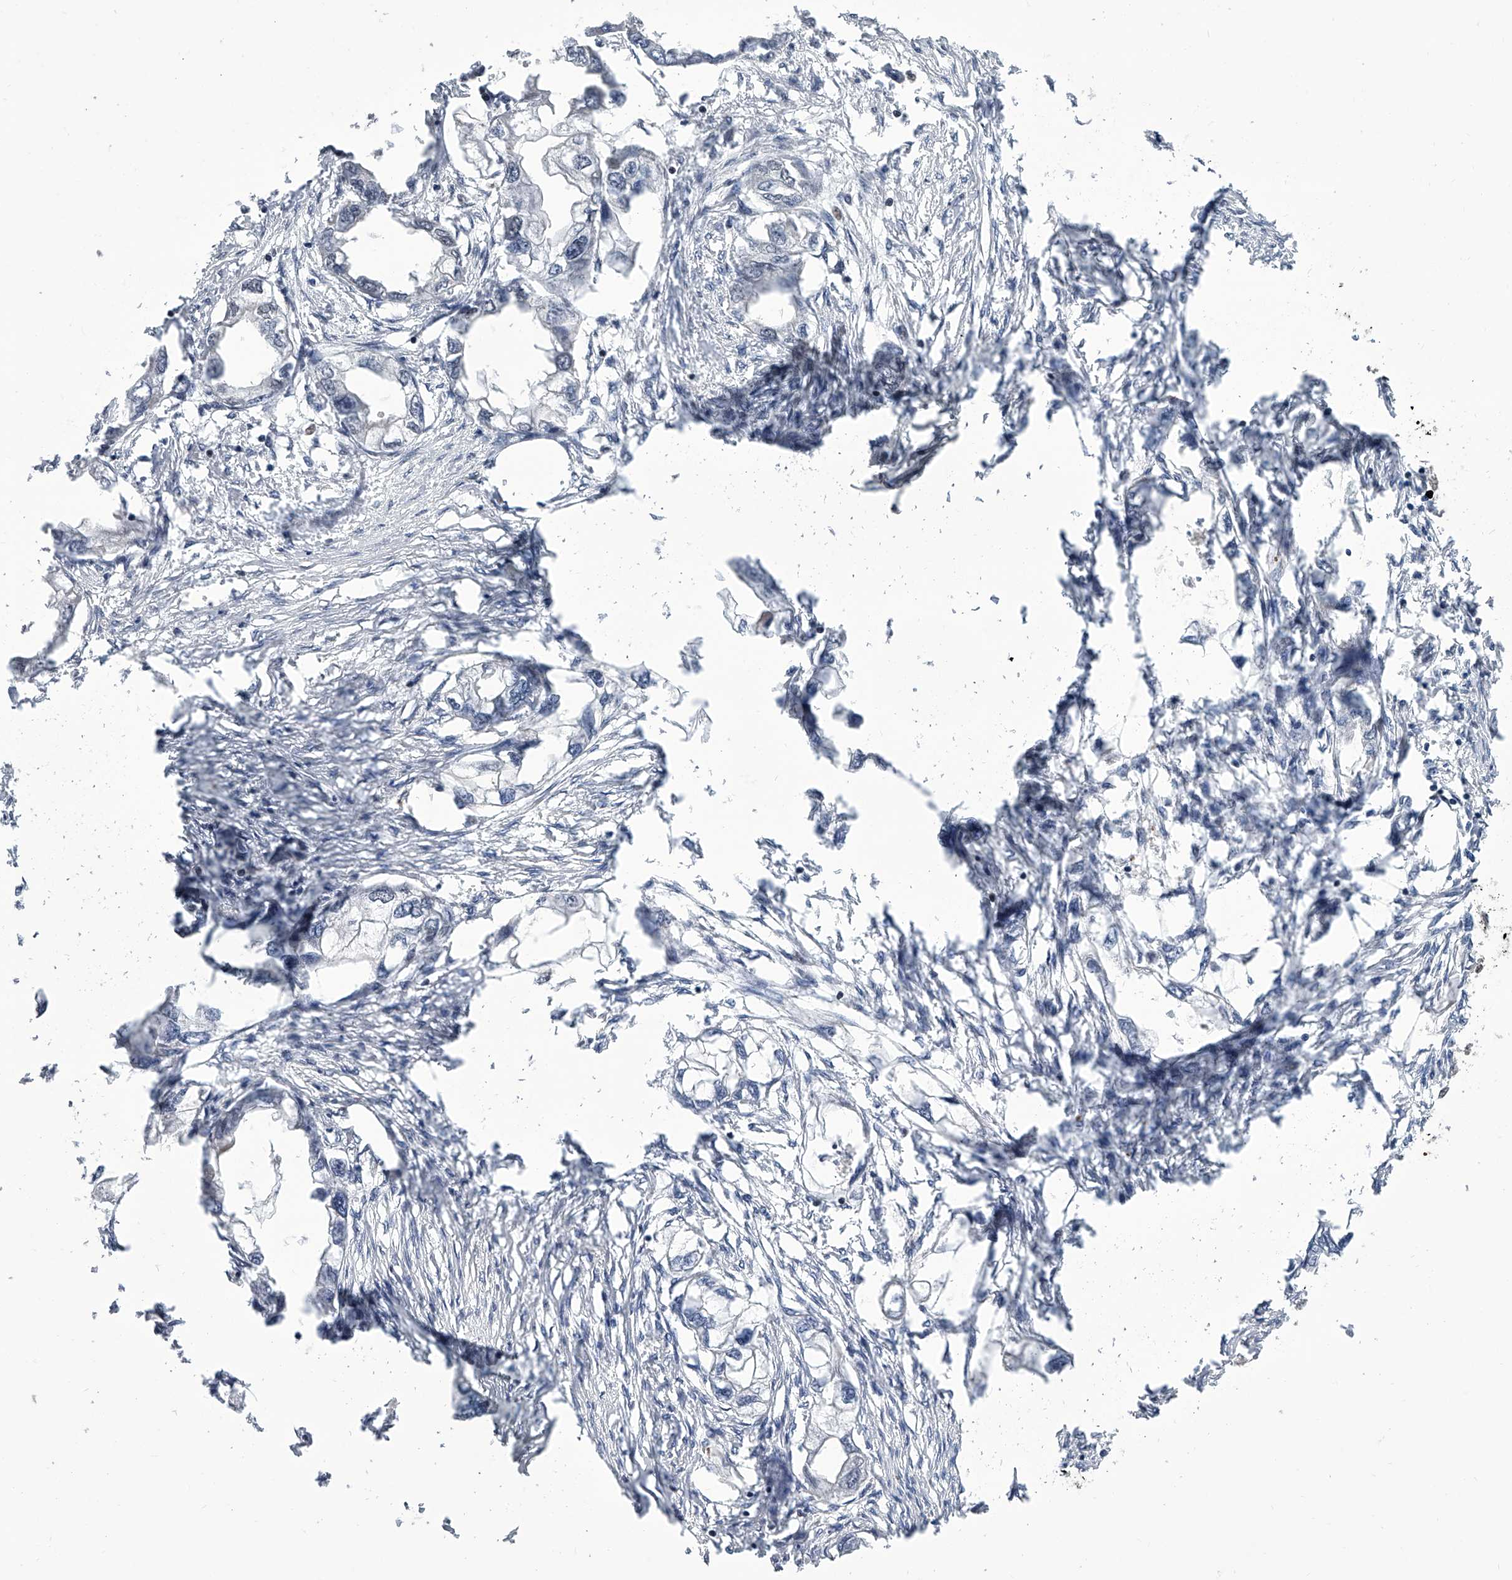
{"staining": {"intensity": "negative", "quantity": "none", "location": "none"}, "tissue": "endometrial cancer", "cell_type": "Tumor cells", "image_type": "cancer", "snomed": [{"axis": "morphology", "description": "Adenocarcinoma, NOS"}, {"axis": "morphology", "description": "Adenocarcinoma, metastatic, NOS"}, {"axis": "topography", "description": "Adipose tissue"}, {"axis": "topography", "description": "Endometrium"}], "caption": "Image shows no significant protein positivity in tumor cells of endometrial cancer (metastatic adenocarcinoma). (Stains: DAB IHC with hematoxylin counter stain, Microscopy: brightfield microscopy at high magnification).", "gene": "ZNF426", "patient": {"sex": "female", "age": 67}}